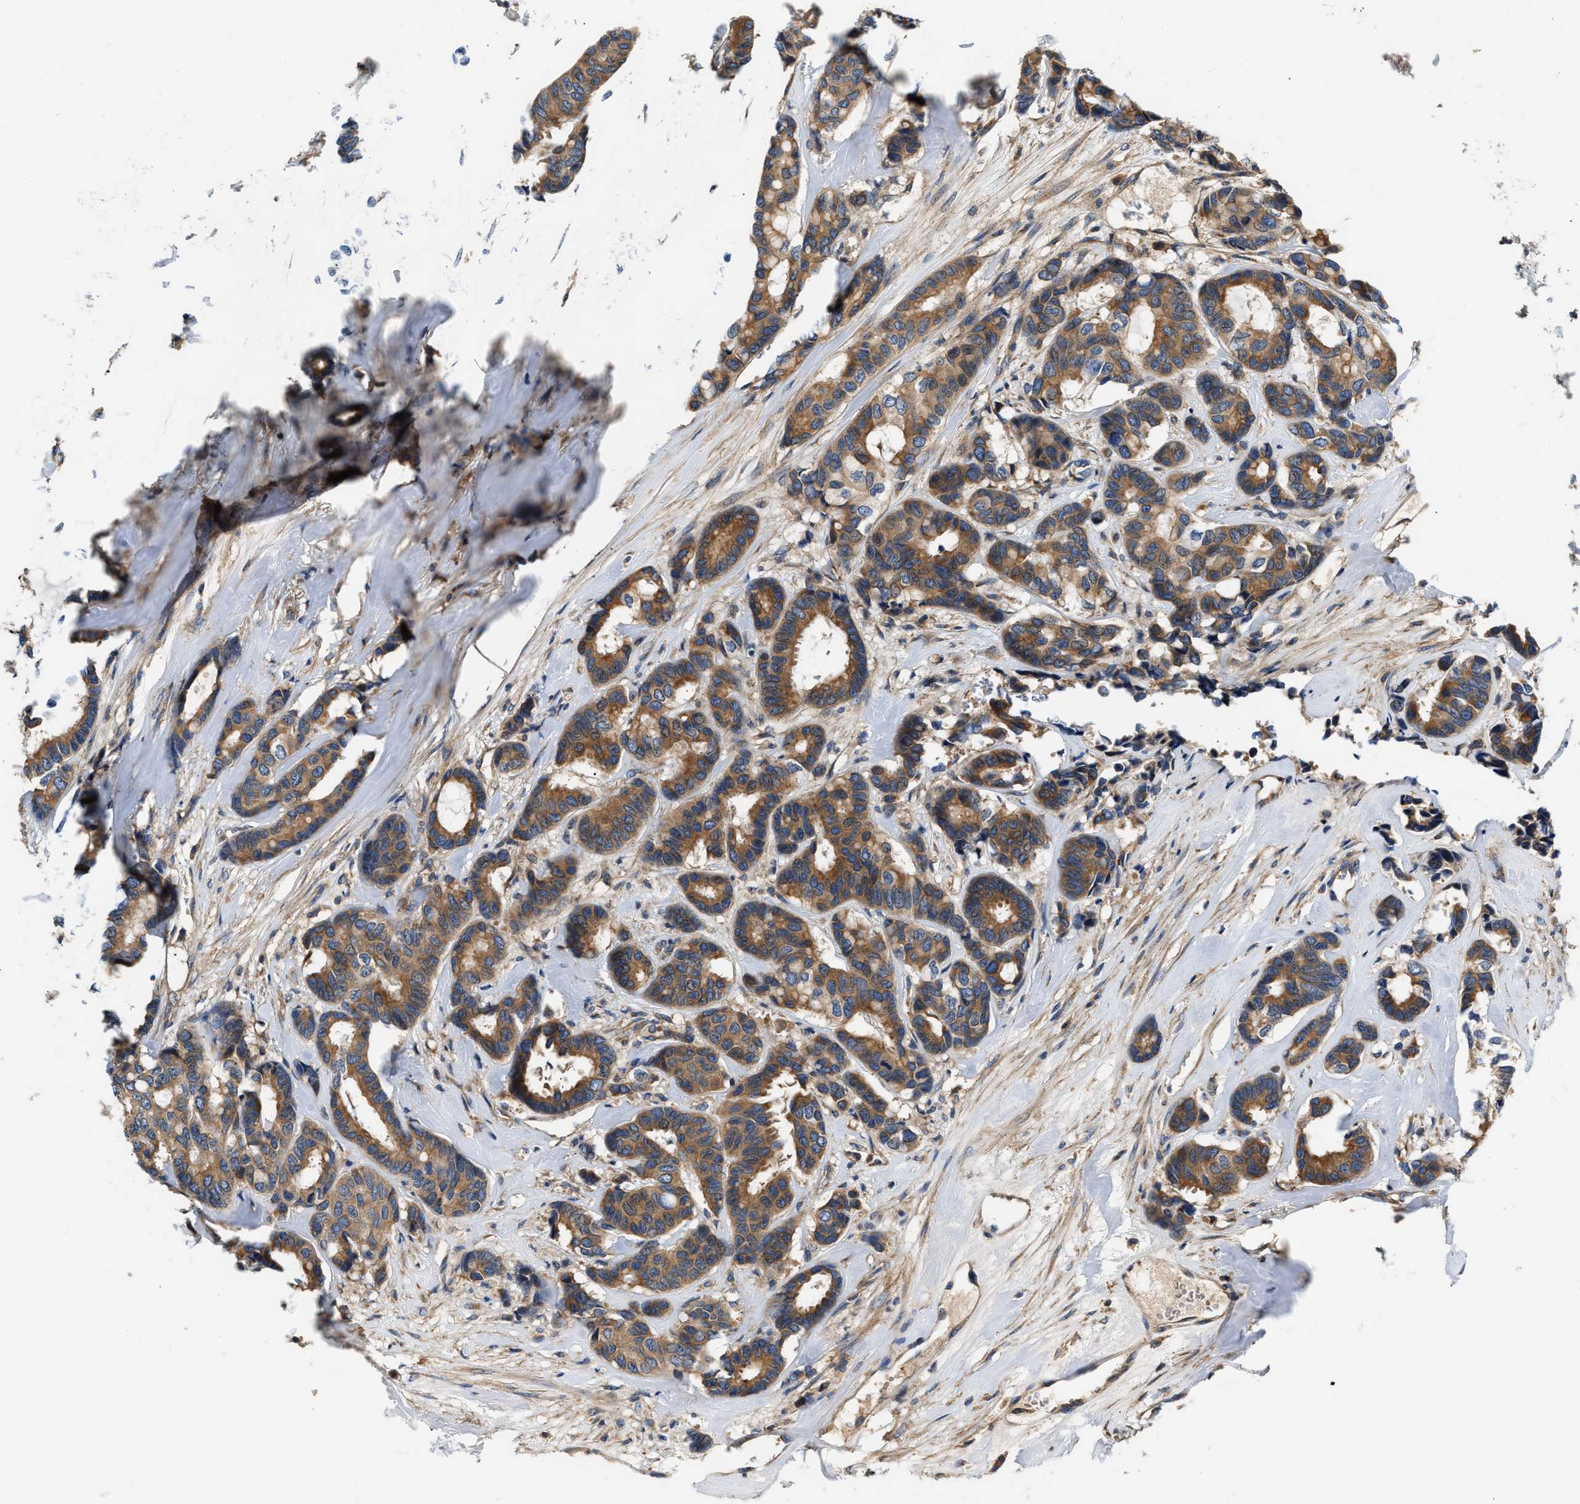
{"staining": {"intensity": "moderate", "quantity": ">75%", "location": "cytoplasmic/membranous"}, "tissue": "breast cancer", "cell_type": "Tumor cells", "image_type": "cancer", "snomed": [{"axis": "morphology", "description": "Duct carcinoma"}, {"axis": "topography", "description": "Breast"}], "caption": "Protein staining of breast invasive ductal carcinoma tissue demonstrates moderate cytoplasmic/membranous staining in about >75% of tumor cells.", "gene": "TEX2", "patient": {"sex": "female", "age": 87}}